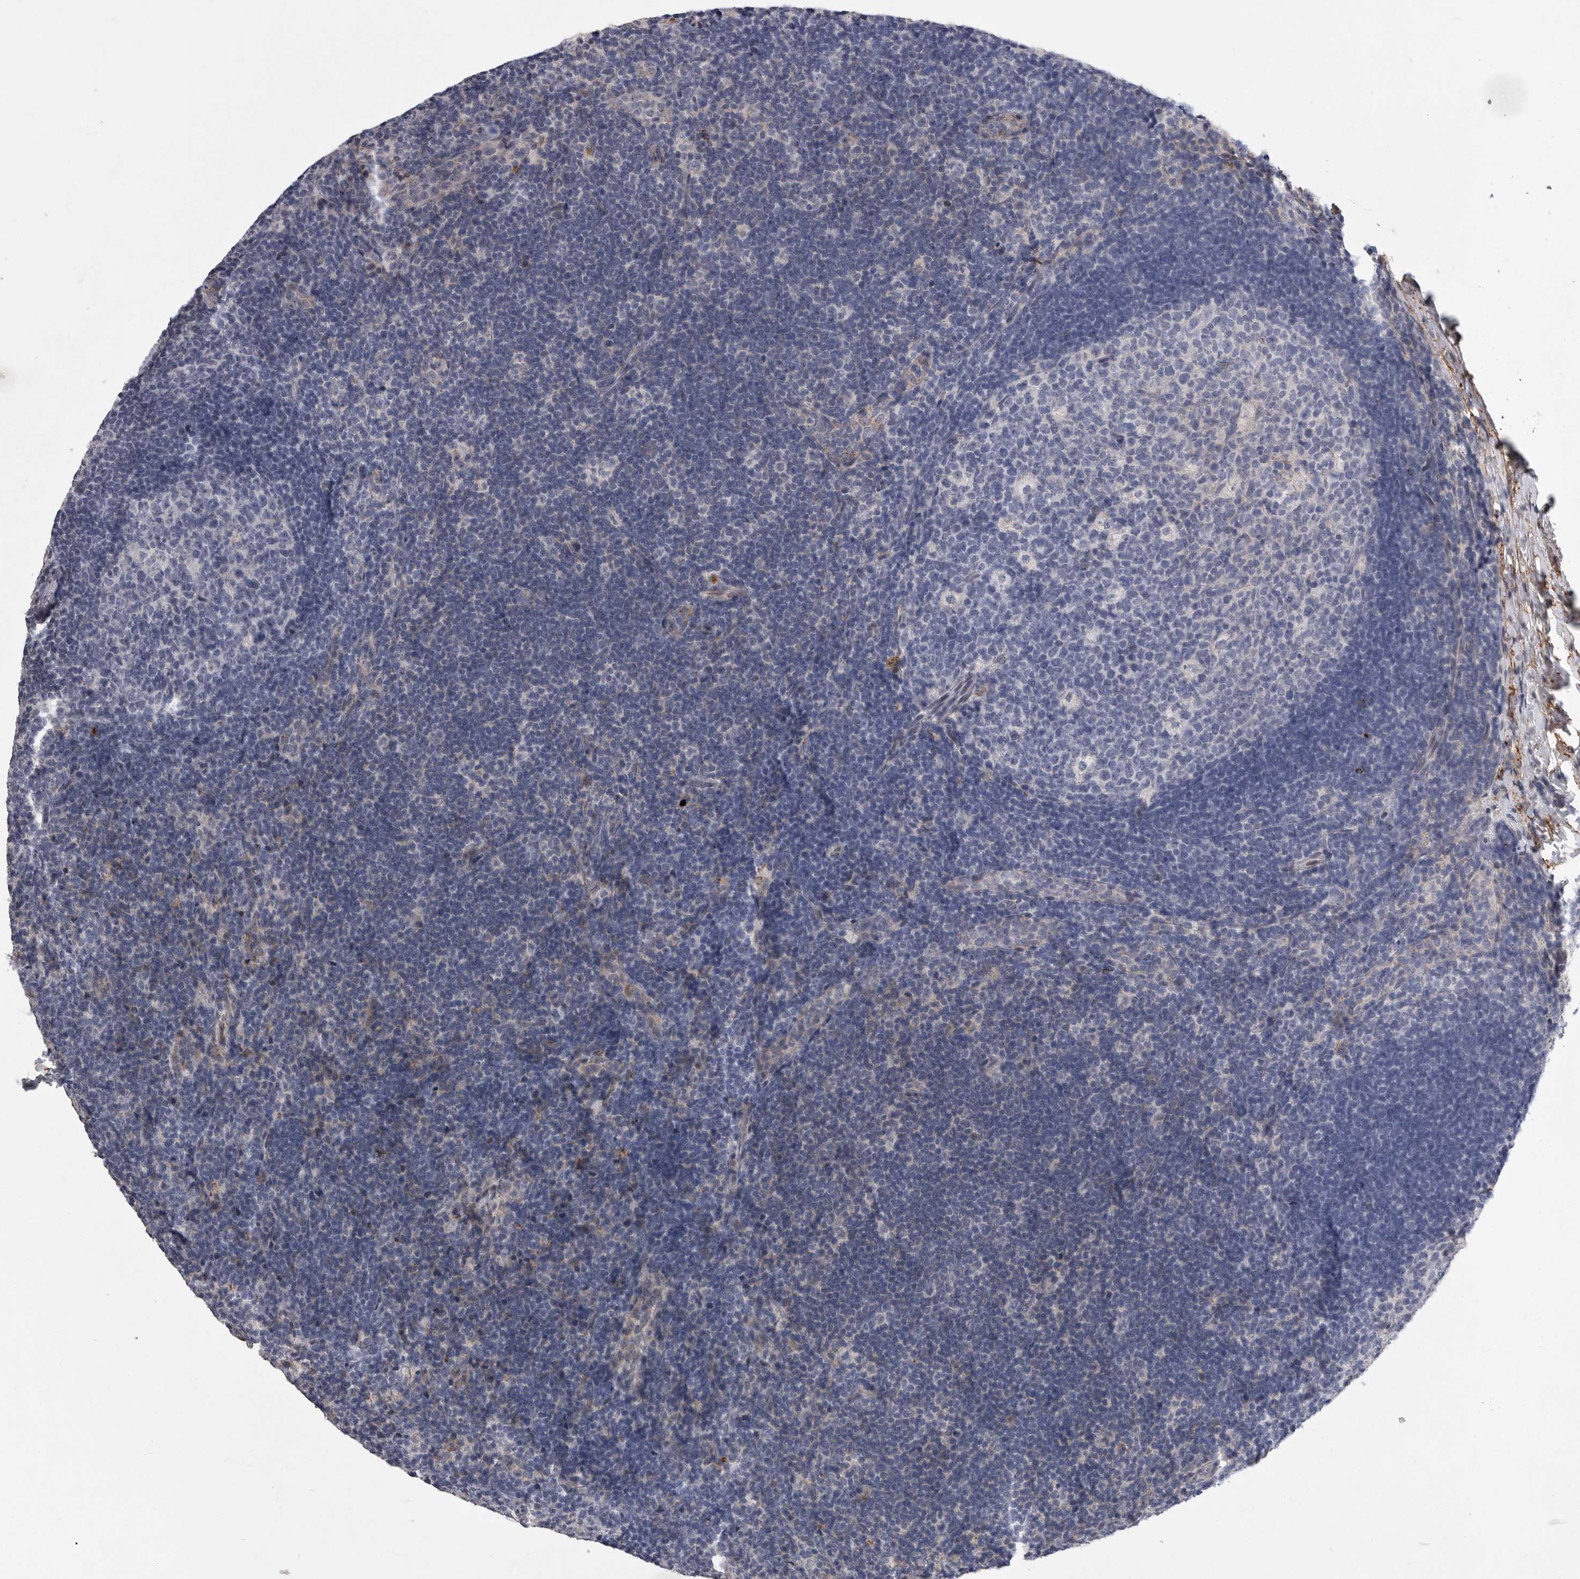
{"staining": {"intensity": "moderate", "quantity": "<25%", "location": "cytoplasmic/membranous"}, "tissue": "lymph node", "cell_type": "Germinal center cells", "image_type": "normal", "snomed": [{"axis": "morphology", "description": "Normal tissue, NOS"}, {"axis": "topography", "description": "Lymph node"}], "caption": "About <25% of germinal center cells in unremarkable lymph node exhibit moderate cytoplasmic/membranous protein positivity as visualized by brown immunohistochemical staining.", "gene": "CRP", "patient": {"sex": "female", "age": 22}}